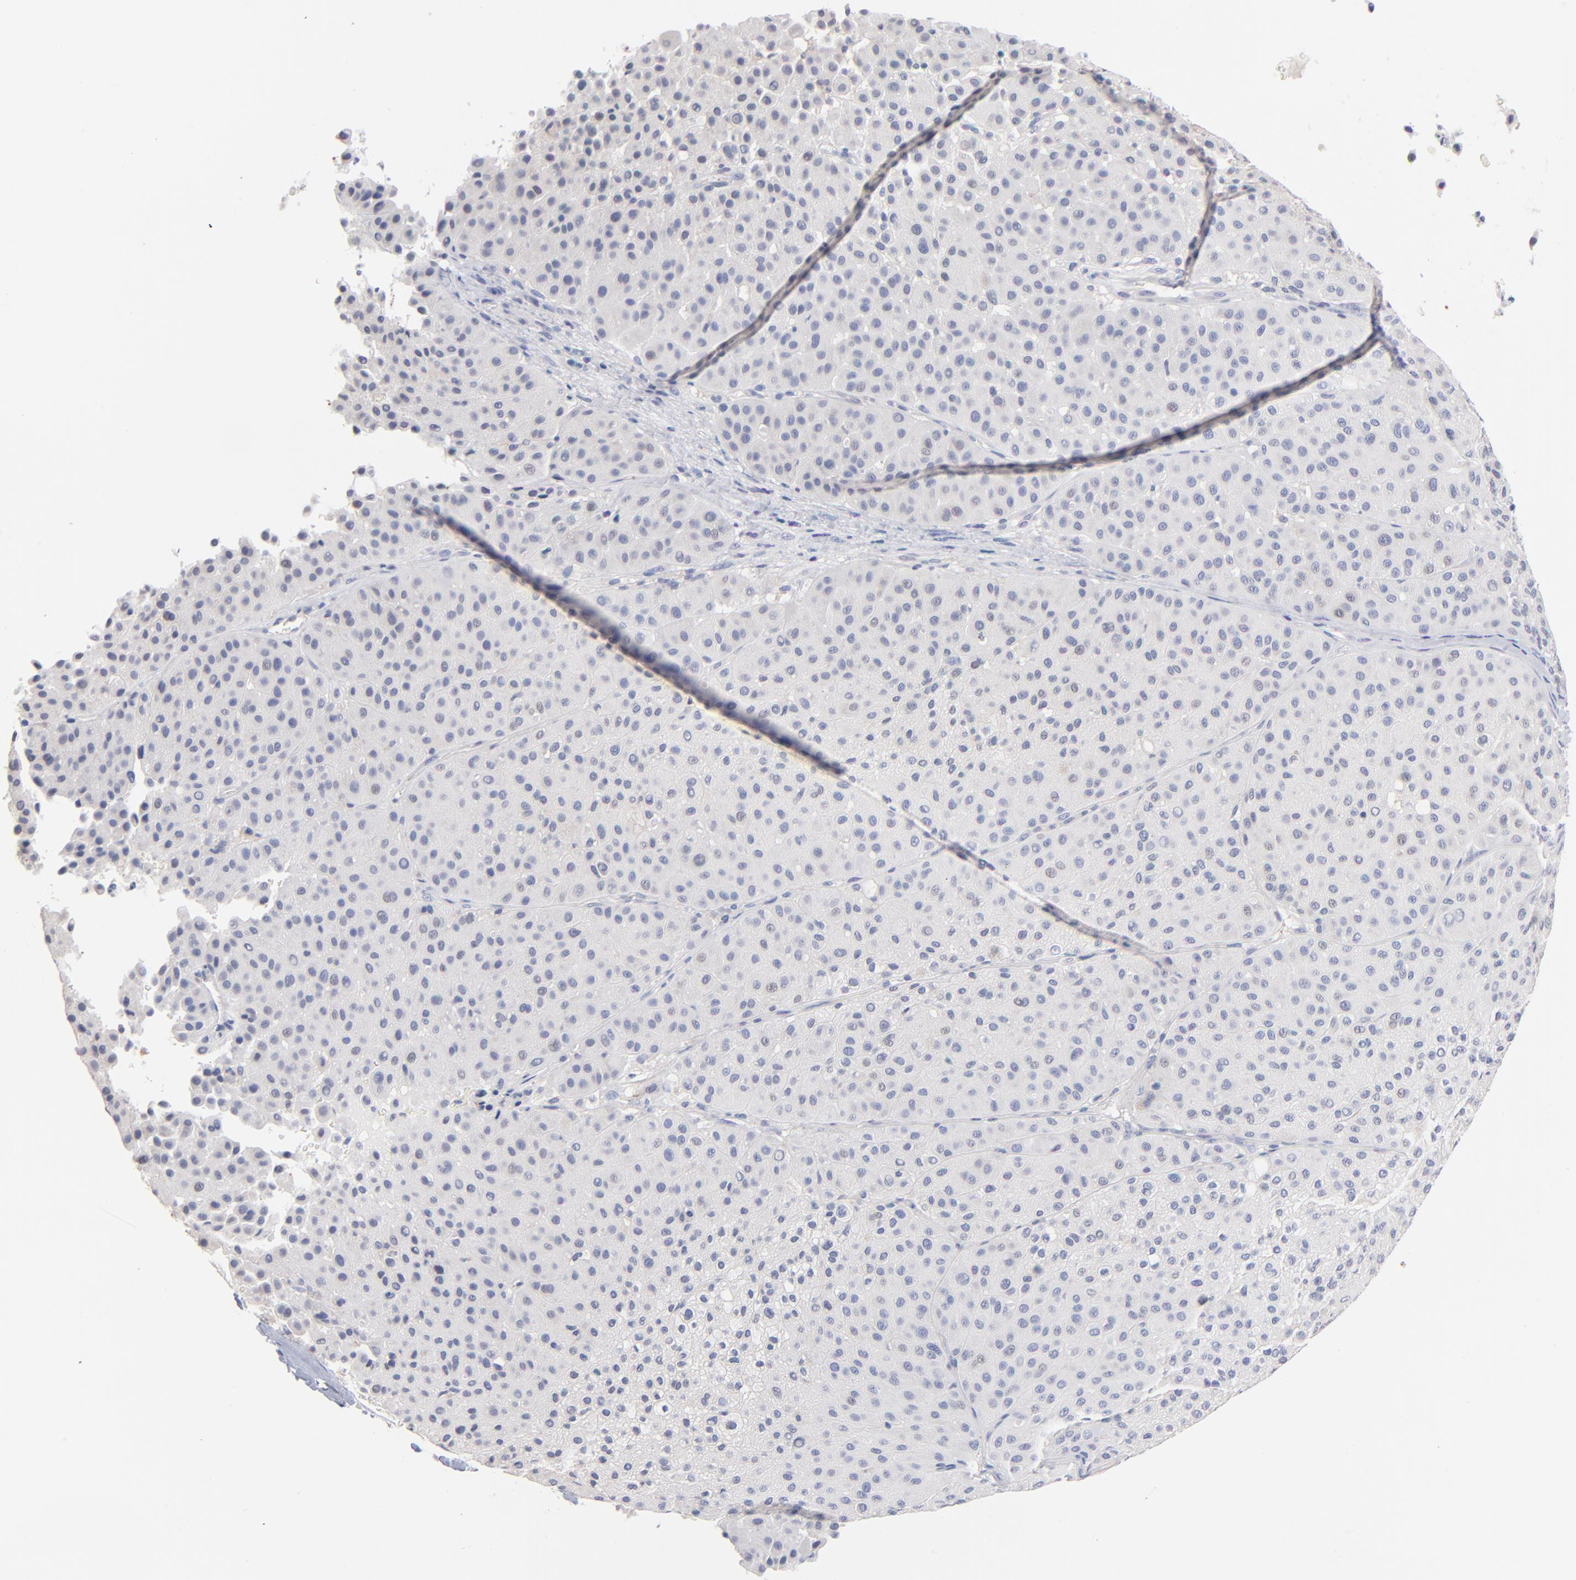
{"staining": {"intensity": "negative", "quantity": "none", "location": "none"}, "tissue": "melanoma", "cell_type": "Tumor cells", "image_type": "cancer", "snomed": [{"axis": "morphology", "description": "Normal tissue, NOS"}, {"axis": "morphology", "description": "Malignant melanoma, Metastatic site"}, {"axis": "topography", "description": "Skin"}], "caption": "This is an IHC image of malignant melanoma (metastatic site). There is no expression in tumor cells.", "gene": "ITGA8", "patient": {"sex": "male", "age": 41}}